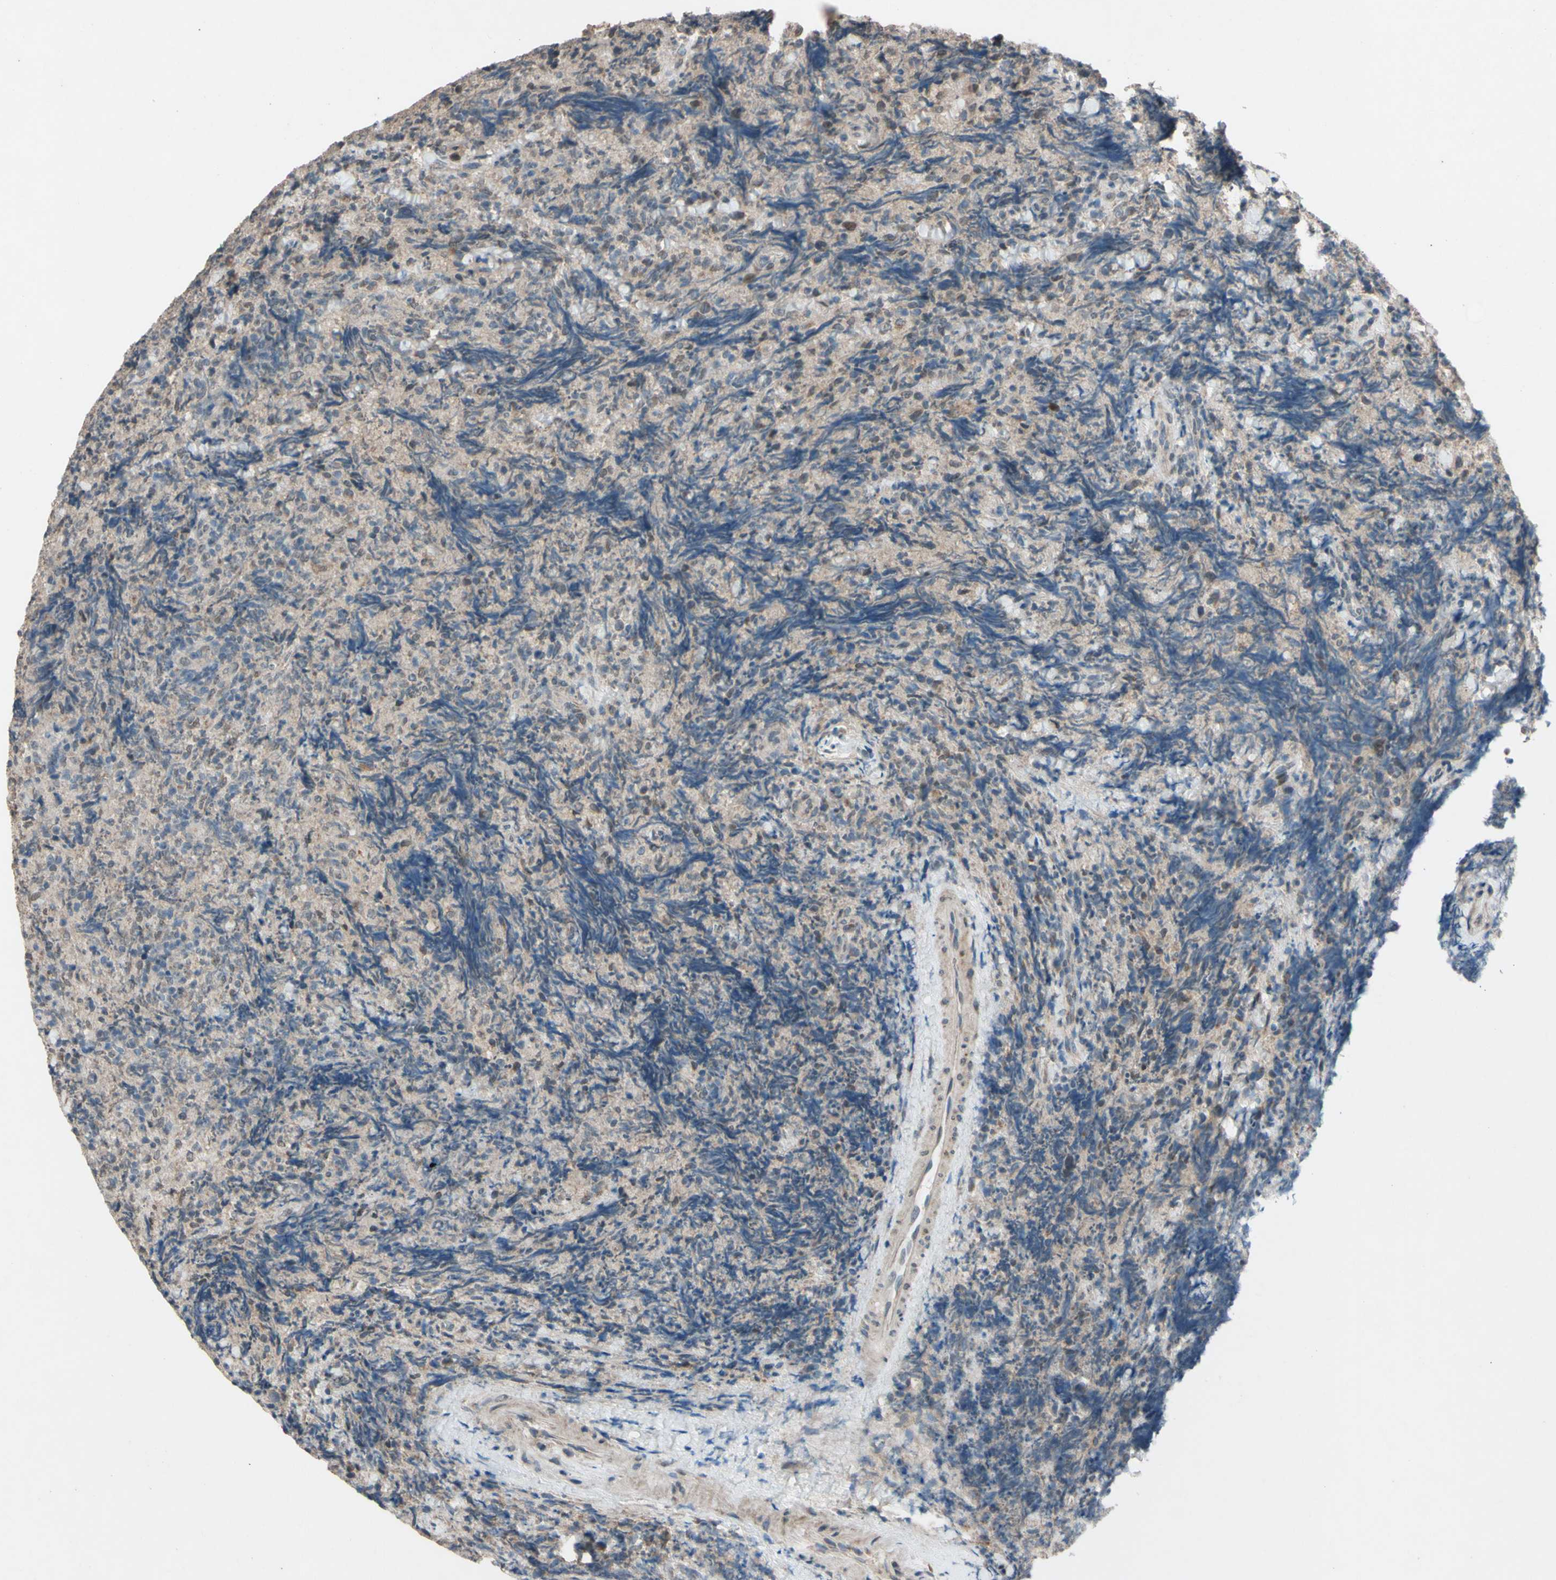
{"staining": {"intensity": "weak", "quantity": "25%-75%", "location": "cytoplasmic/membranous"}, "tissue": "lymphoma", "cell_type": "Tumor cells", "image_type": "cancer", "snomed": [{"axis": "morphology", "description": "Malignant lymphoma, non-Hodgkin's type, High grade"}, {"axis": "topography", "description": "Tonsil"}], "caption": "The histopathology image demonstrates a brown stain indicating the presence of a protein in the cytoplasmic/membranous of tumor cells in lymphoma. (Brightfield microscopy of DAB IHC at high magnification).", "gene": "CDCP1", "patient": {"sex": "female", "age": 36}}